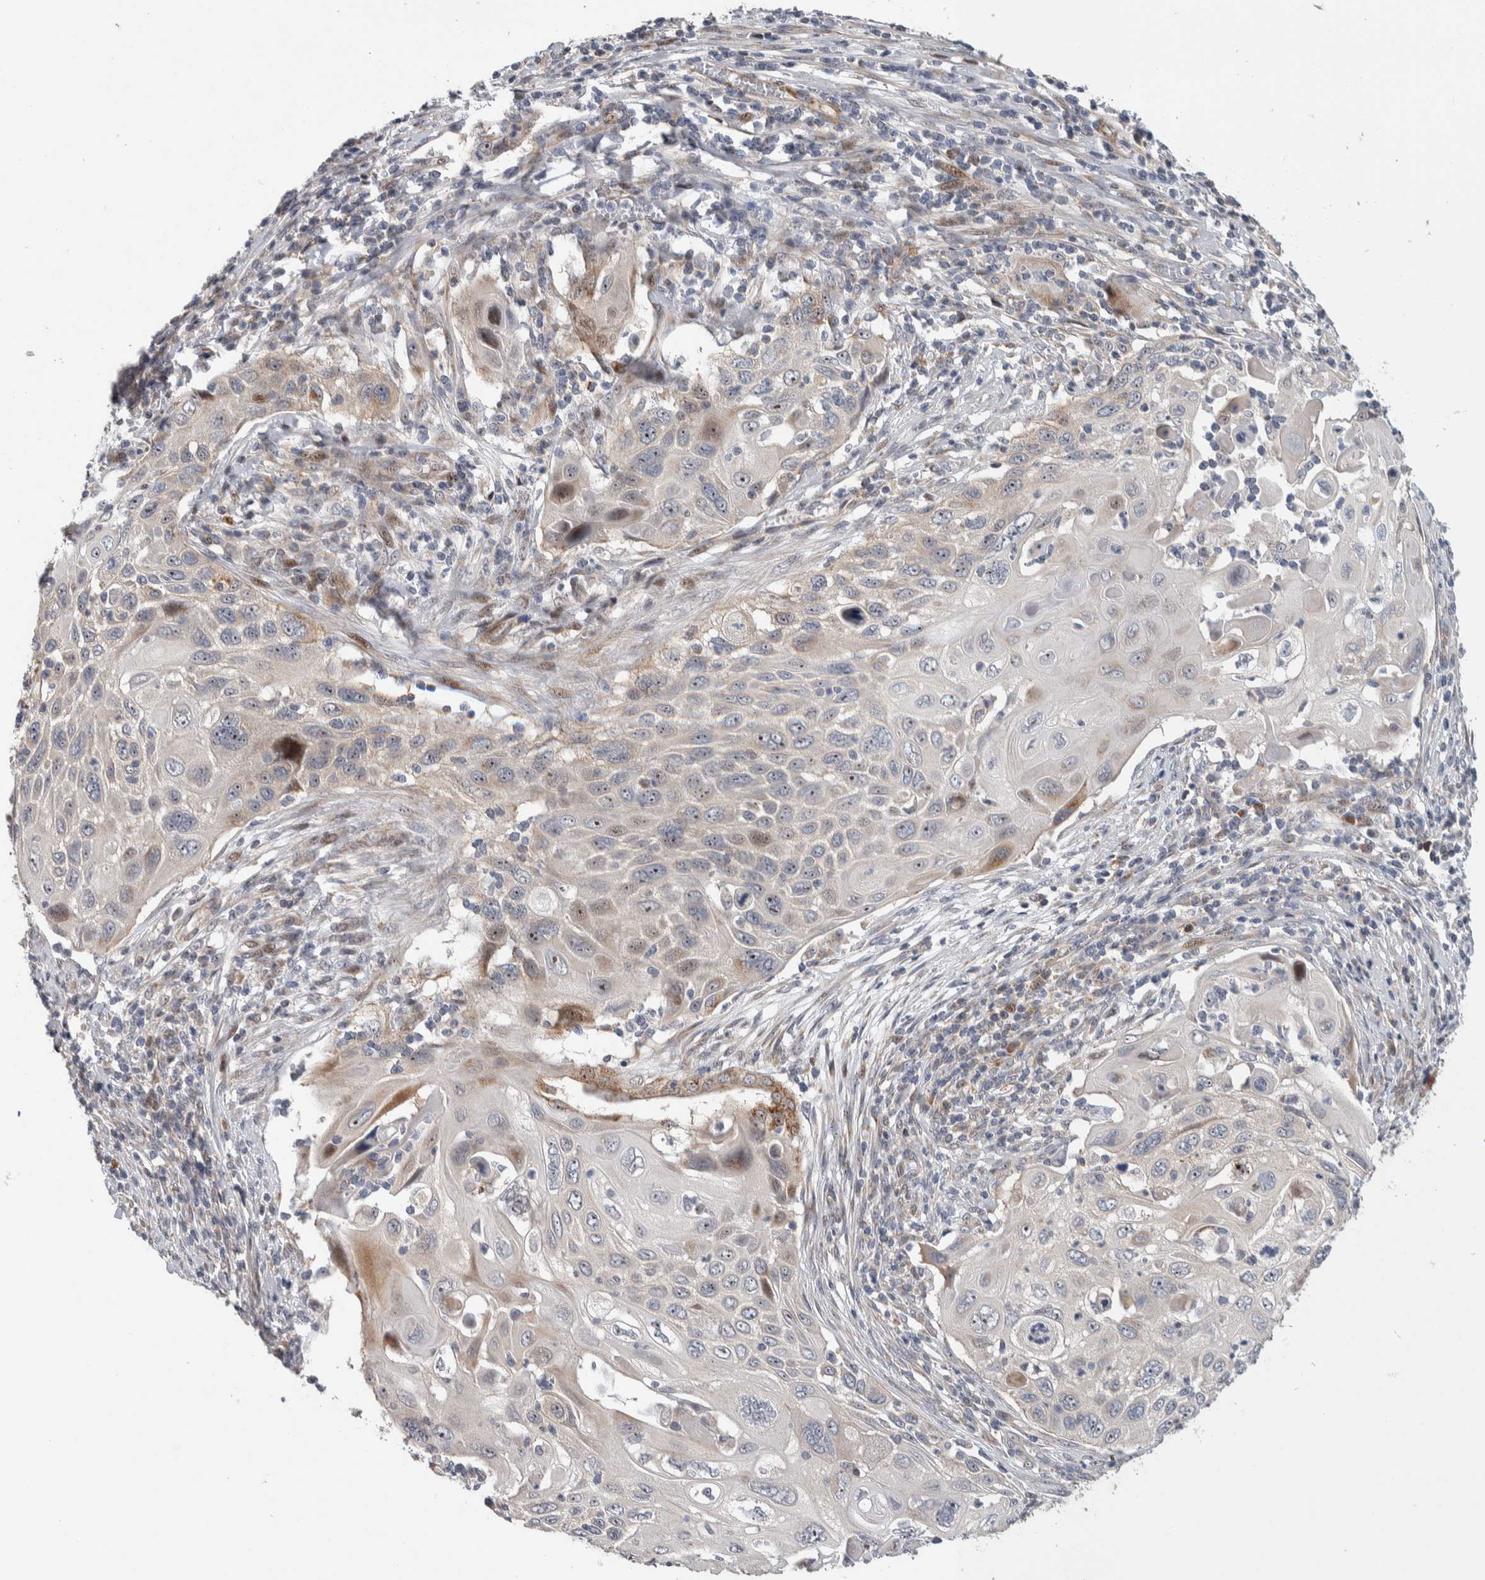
{"staining": {"intensity": "moderate", "quantity": "25%-75%", "location": "nuclear"}, "tissue": "cervical cancer", "cell_type": "Tumor cells", "image_type": "cancer", "snomed": [{"axis": "morphology", "description": "Squamous cell carcinoma, NOS"}, {"axis": "topography", "description": "Cervix"}], "caption": "The histopathology image shows staining of cervical cancer (squamous cell carcinoma), revealing moderate nuclear protein expression (brown color) within tumor cells. (brown staining indicates protein expression, while blue staining denotes nuclei).", "gene": "PRRG4", "patient": {"sex": "female", "age": 70}}